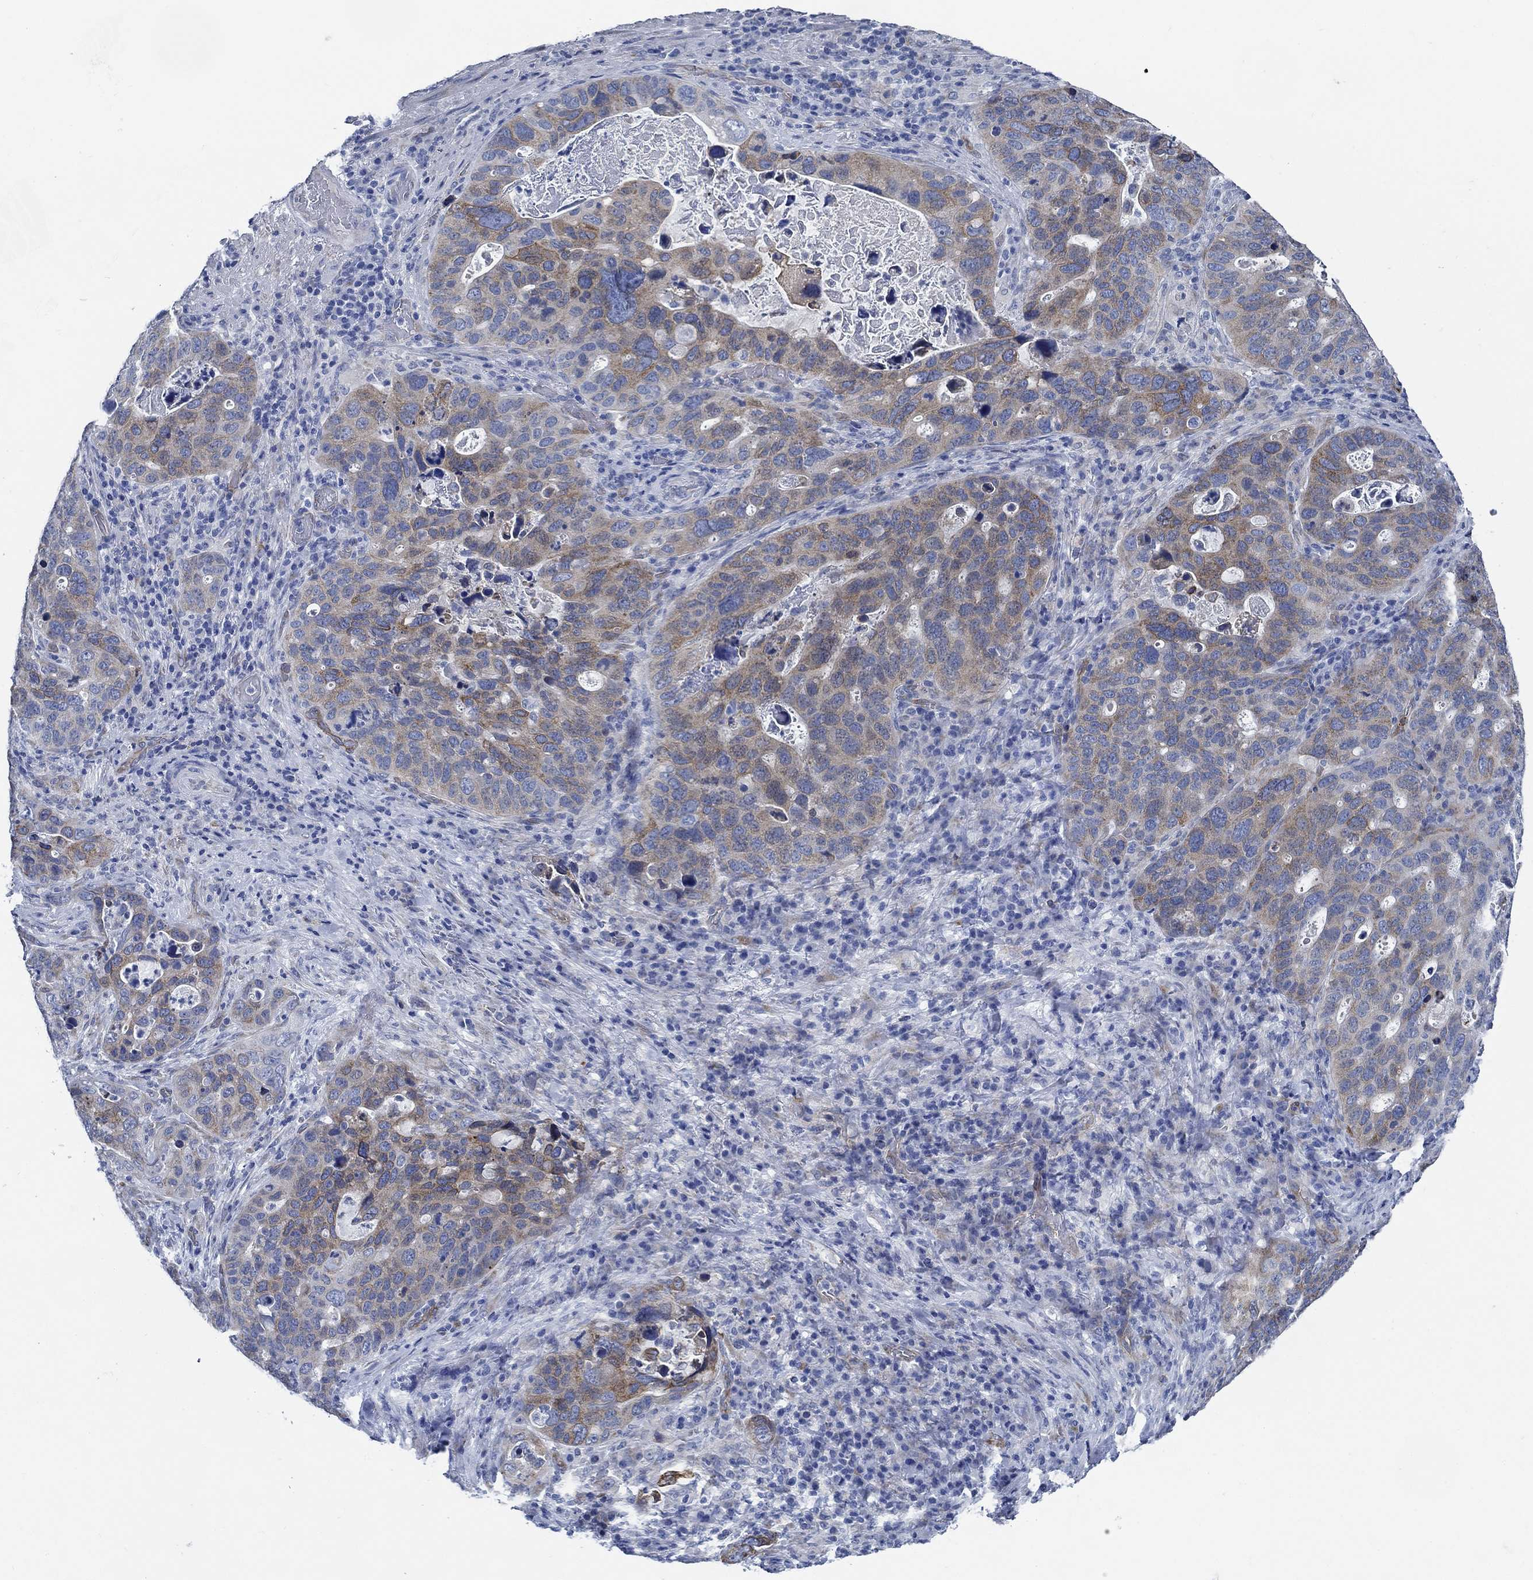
{"staining": {"intensity": "moderate", "quantity": "25%-75%", "location": "cytoplasmic/membranous"}, "tissue": "stomach cancer", "cell_type": "Tumor cells", "image_type": "cancer", "snomed": [{"axis": "morphology", "description": "Adenocarcinoma, NOS"}, {"axis": "topography", "description": "Stomach"}], "caption": "Human stomach adenocarcinoma stained for a protein (brown) shows moderate cytoplasmic/membranous positive expression in about 25%-75% of tumor cells.", "gene": "HECW2", "patient": {"sex": "male", "age": 54}}